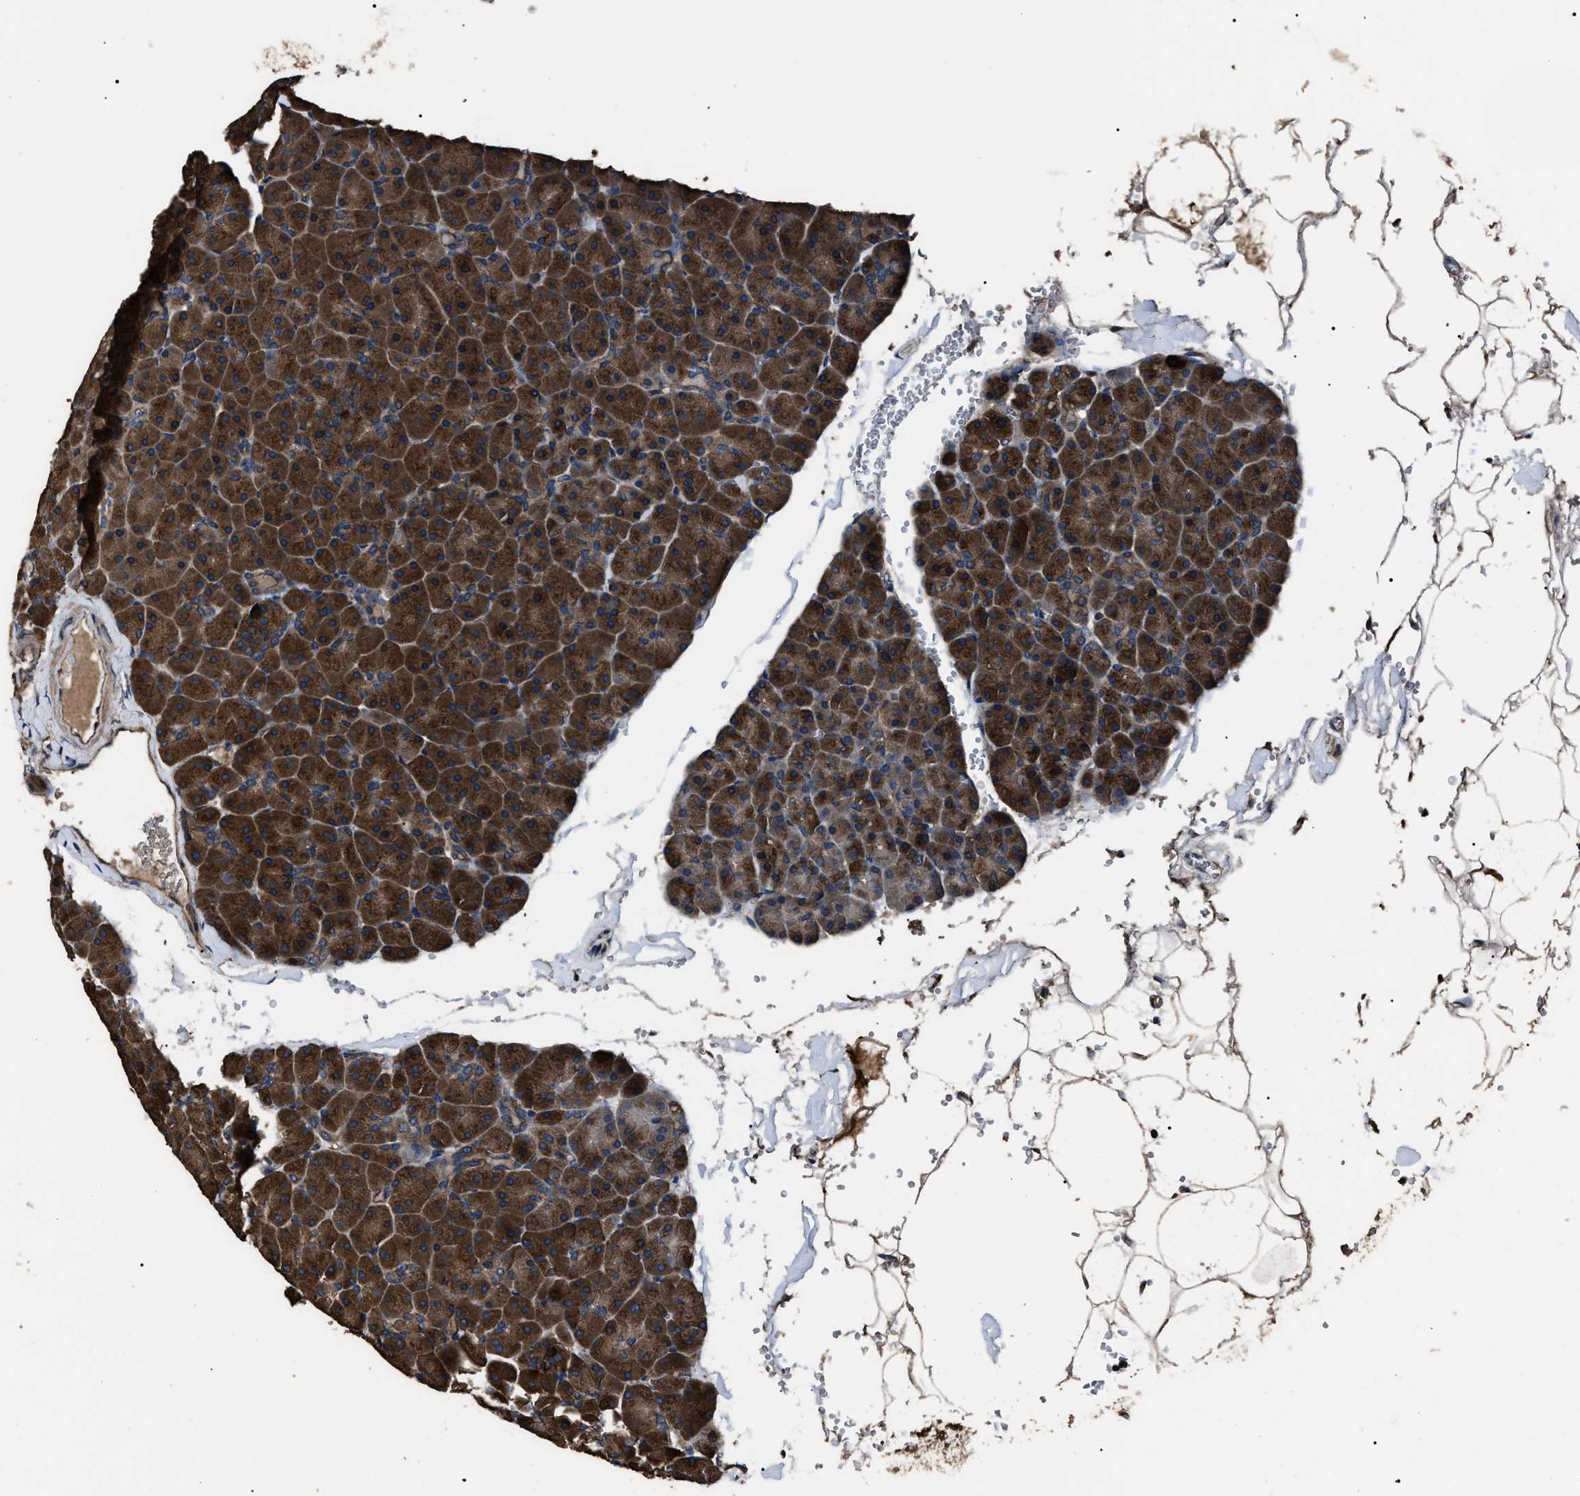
{"staining": {"intensity": "strong", "quantity": ">75%", "location": "cytoplasmic/membranous"}, "tissue": "pancreas", "cell_type": "Exocrine glandular cells", "image_type": "normal", "snomed": [{"axis": "morphology", "description": "Normal tissue, NOS"}, {"axis": "topography", "description": "Pancreas"}], "caption": "The histopathology image shows immunohistochemical staining of unremarkable pancreas. There is strong cytoplasmic/membranous staining is present in approximately >75% of exocrine glandular cells.", "gene": "RNF216", "patient": {"sex": "male", "age": 35}}